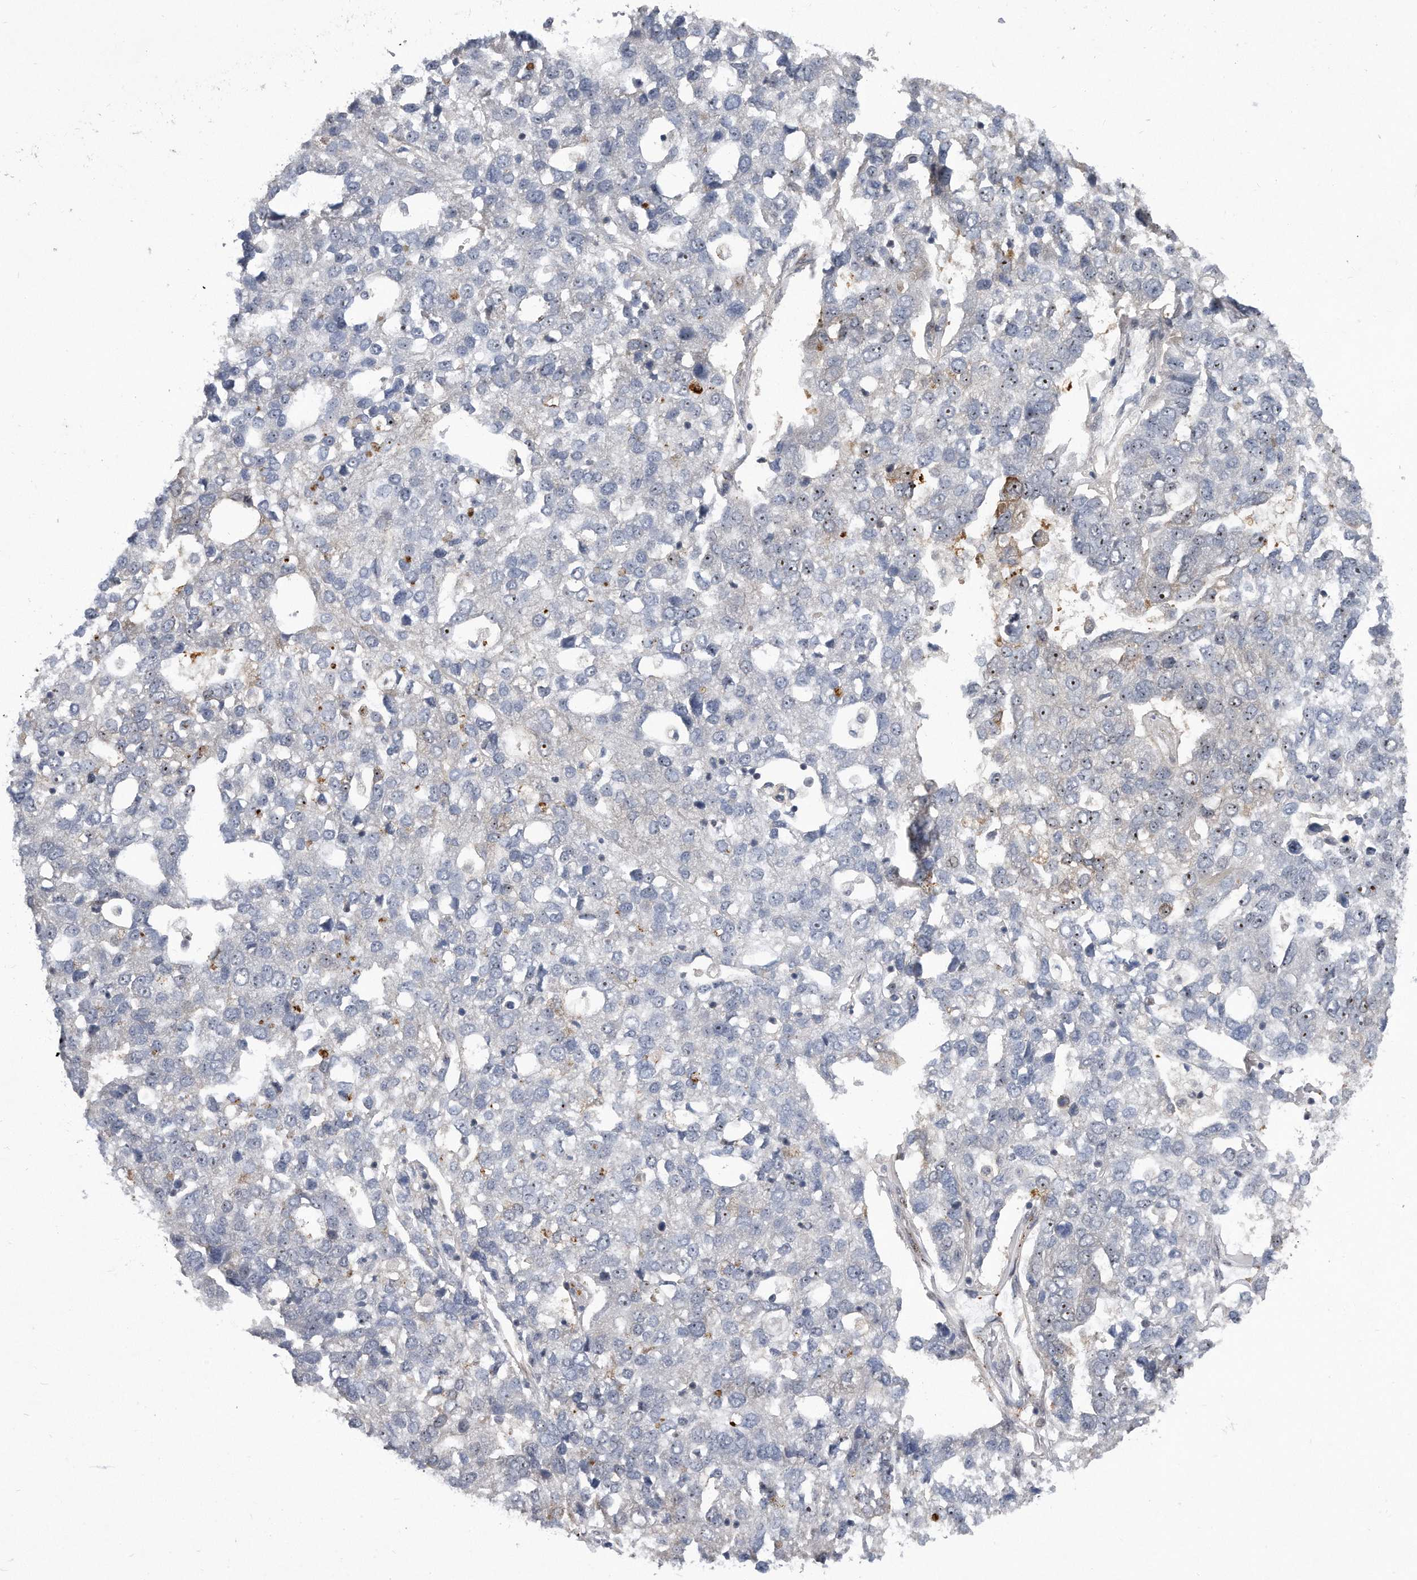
{"staining": {"intensity": "negative", "quantity": "none", "location": "none"}, "tissue": "pancreatic cancer", "cell_type": "Tumor cells", "image_type": "cancer", "snomed": [{"axis": "morphology", "description": "Adenocarcinoma, NOS"}, {"axis": "topography", "description": "Pancreas"}], "caption": "Immunohistochemistry histopathology image of human pancreatic cancer (adenocarcinoma) stained for a protein (brown), which reveals no expression in tumor cells. (IHC, brightfield microscopy, high magnification).", "gene": "PGBD2", "patient": {"sex": "female", "age": 61}}